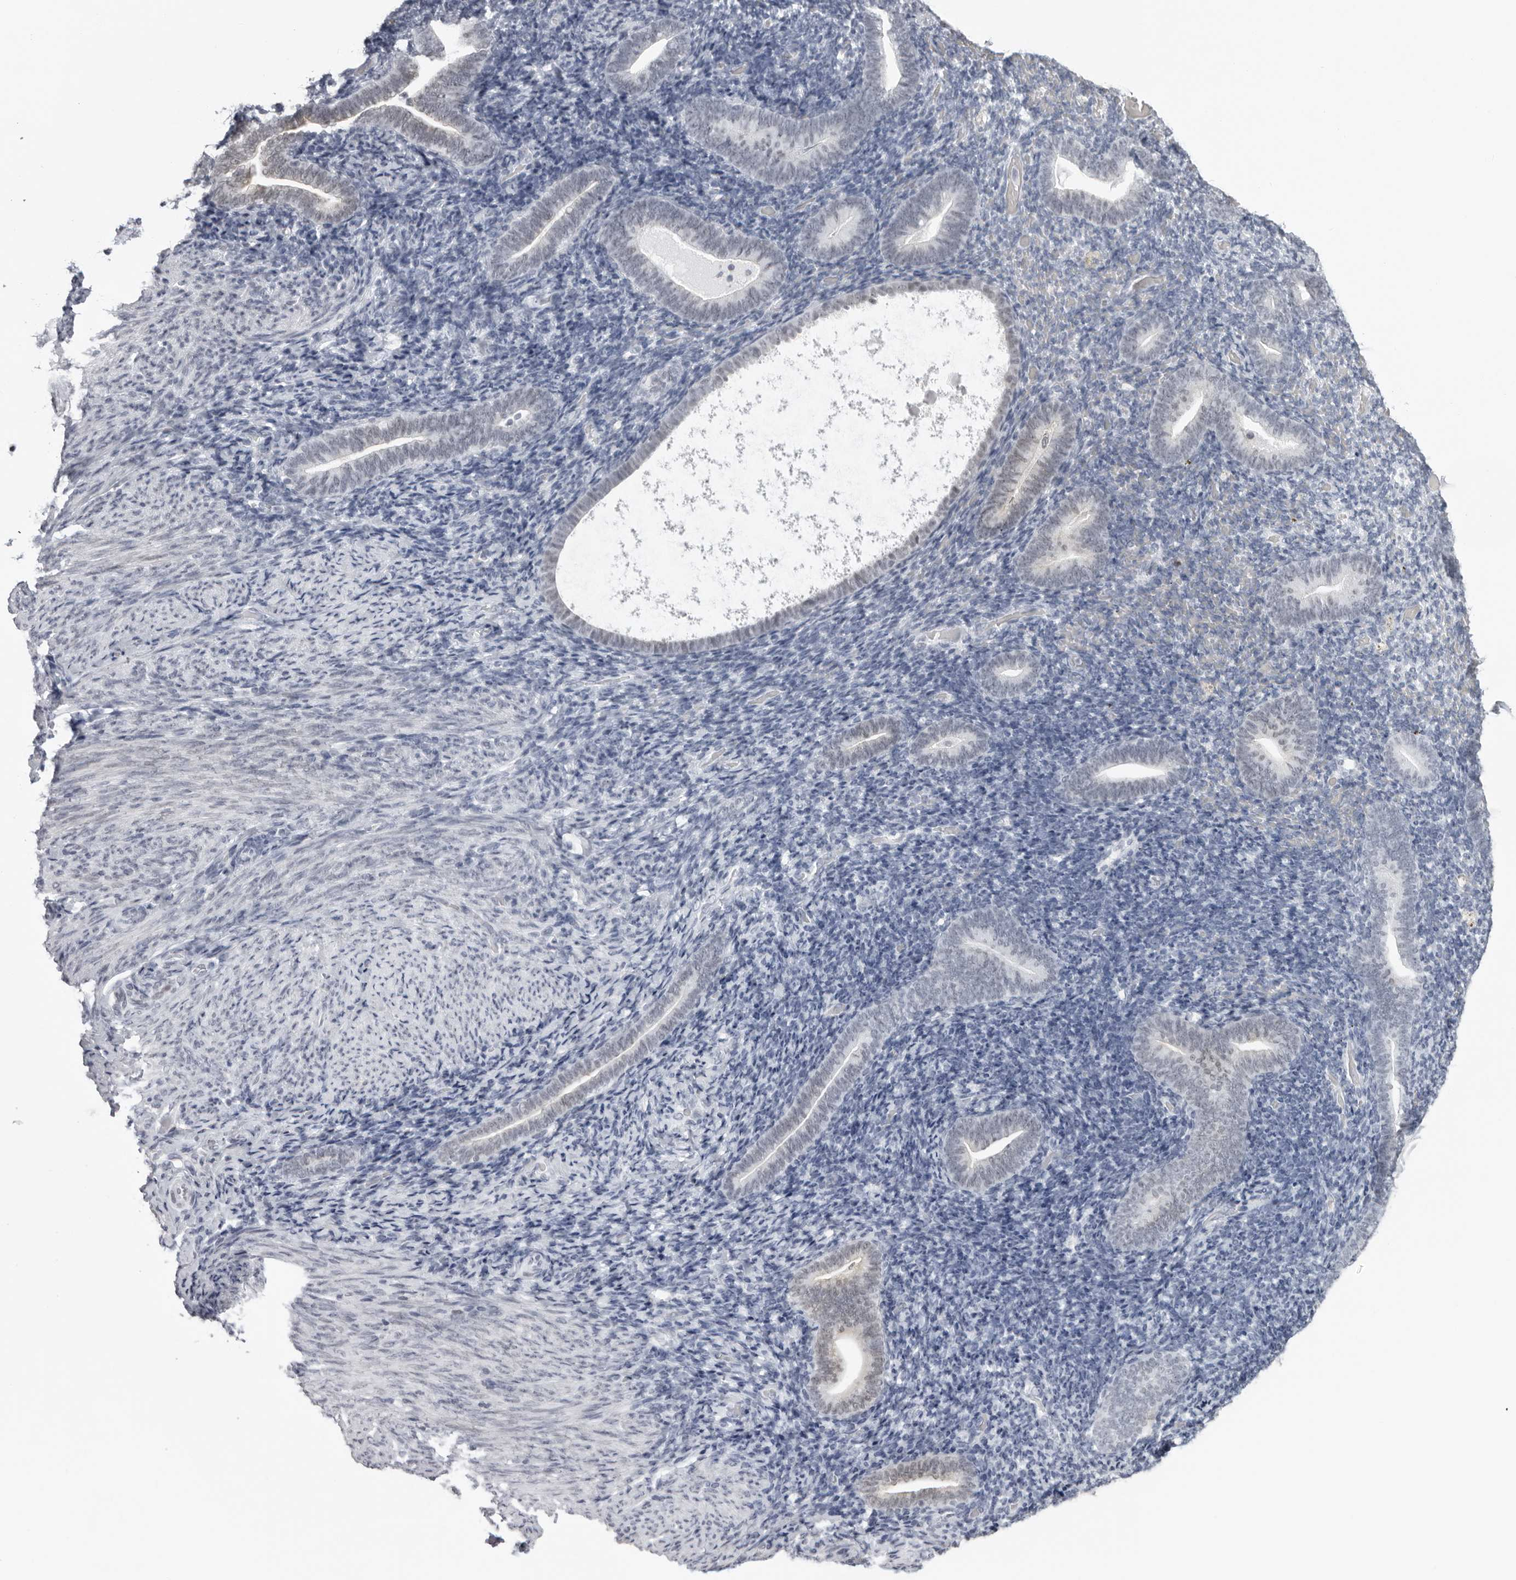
{"staining": {"intensity": "negative", "quantity": "none", "location": "none"}, "tissue": "endometrium", "cell_type": "Cells in endometrial stroma", "image_type": "normal", "snomed": [{"axis": "morphology", "description": "Normal tissue, NOS"}, {"axis": "topography", "description": "Endometrium"}], "caption": "The histopathology image demonstrates no staining of cells in endometrial stroma in benign endometrium.", "gene": "ESPN", "patient": {"sex": "female", "age": 51}}